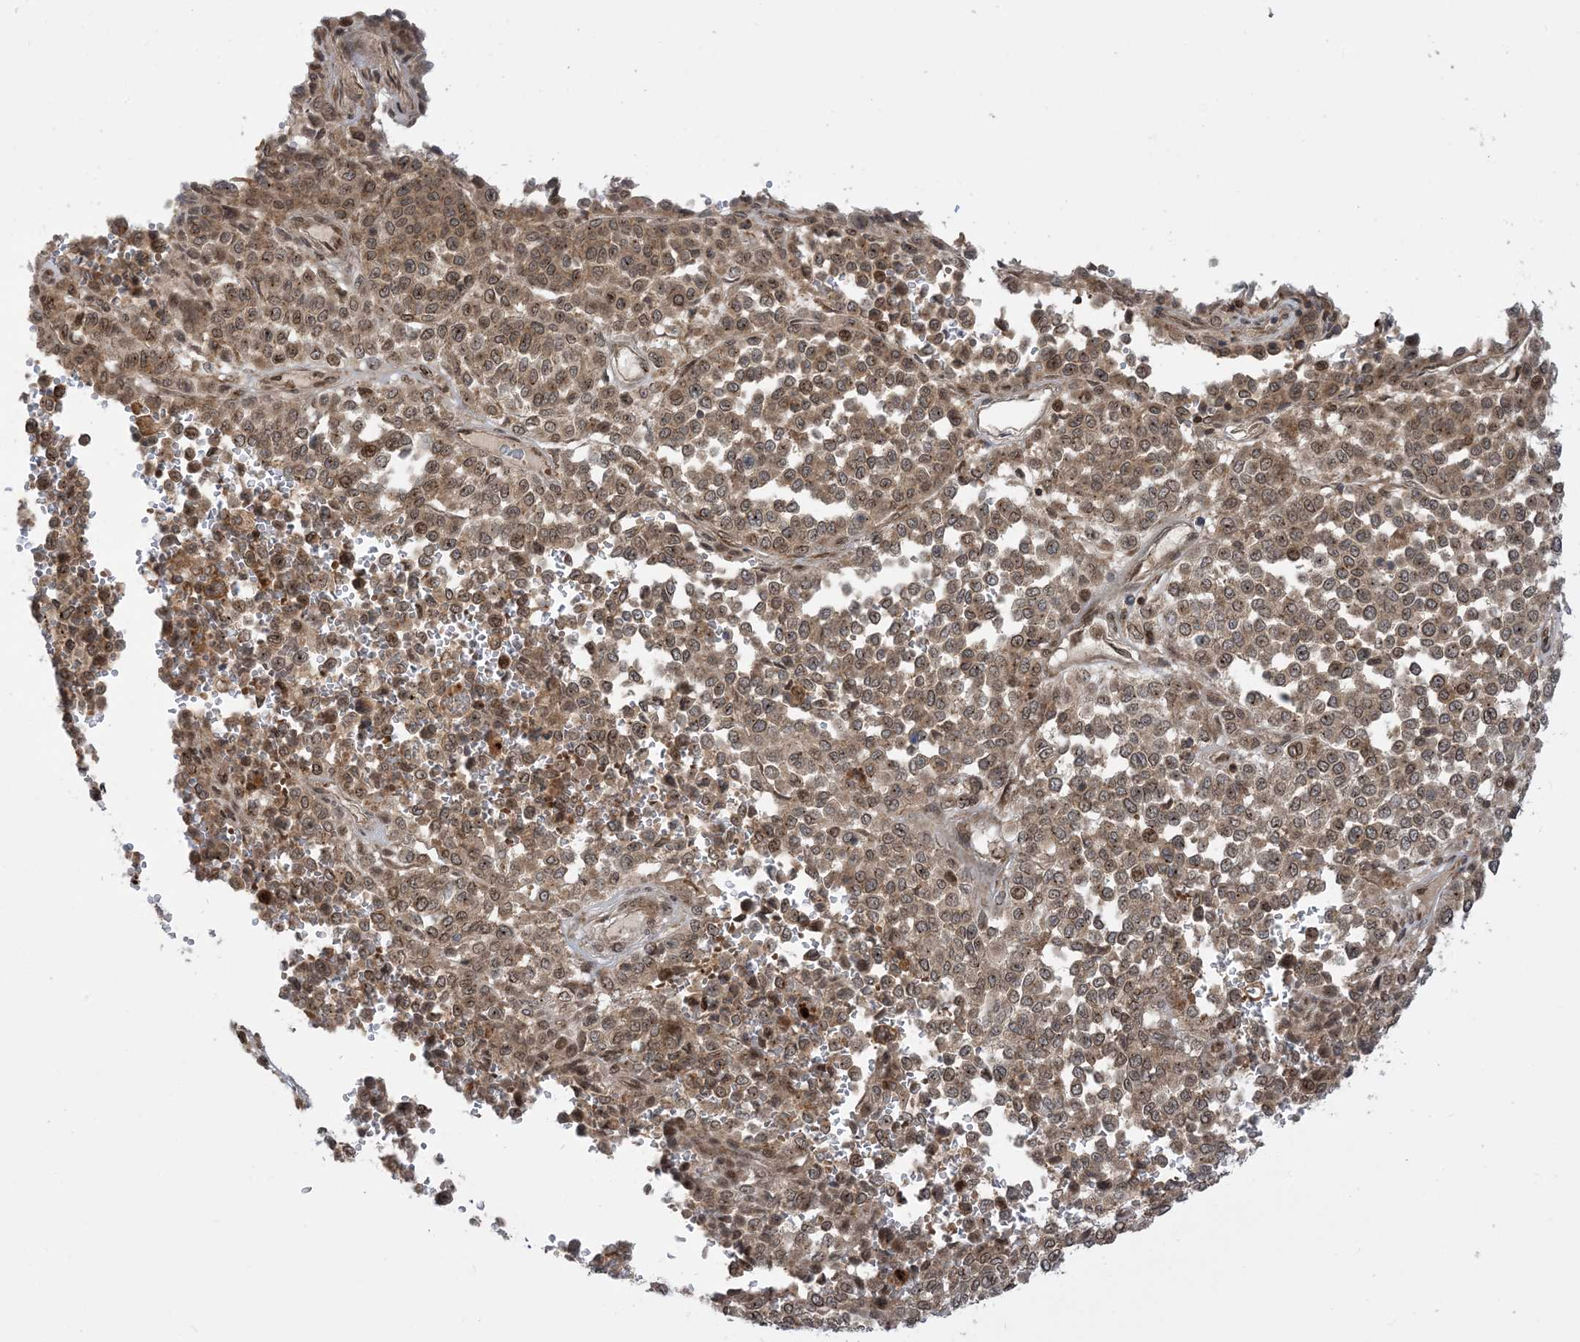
{"staining": {"intensity": "moderate", "quantity": ">75%", "location": "cytoplasmic/membranous,nuclear"}, "tissue": "melanoma", "cell_type": "Tumor cells", "image_type": "cancer", "snomed": [{"axis": "morphology", "description": "Malignant melanoma, Metastatic site"}, {"axis": "topography", "description": "Pancreas"}], "caption": "Protein expression analysis of malignant melanoma (metastatic site) exhibits moderate cytoplasmic/membranous and nuclear staining in approximately >75% of tumor cells.", "gene": "CASP4", "patient": {"sex": "female", "age": 30}}